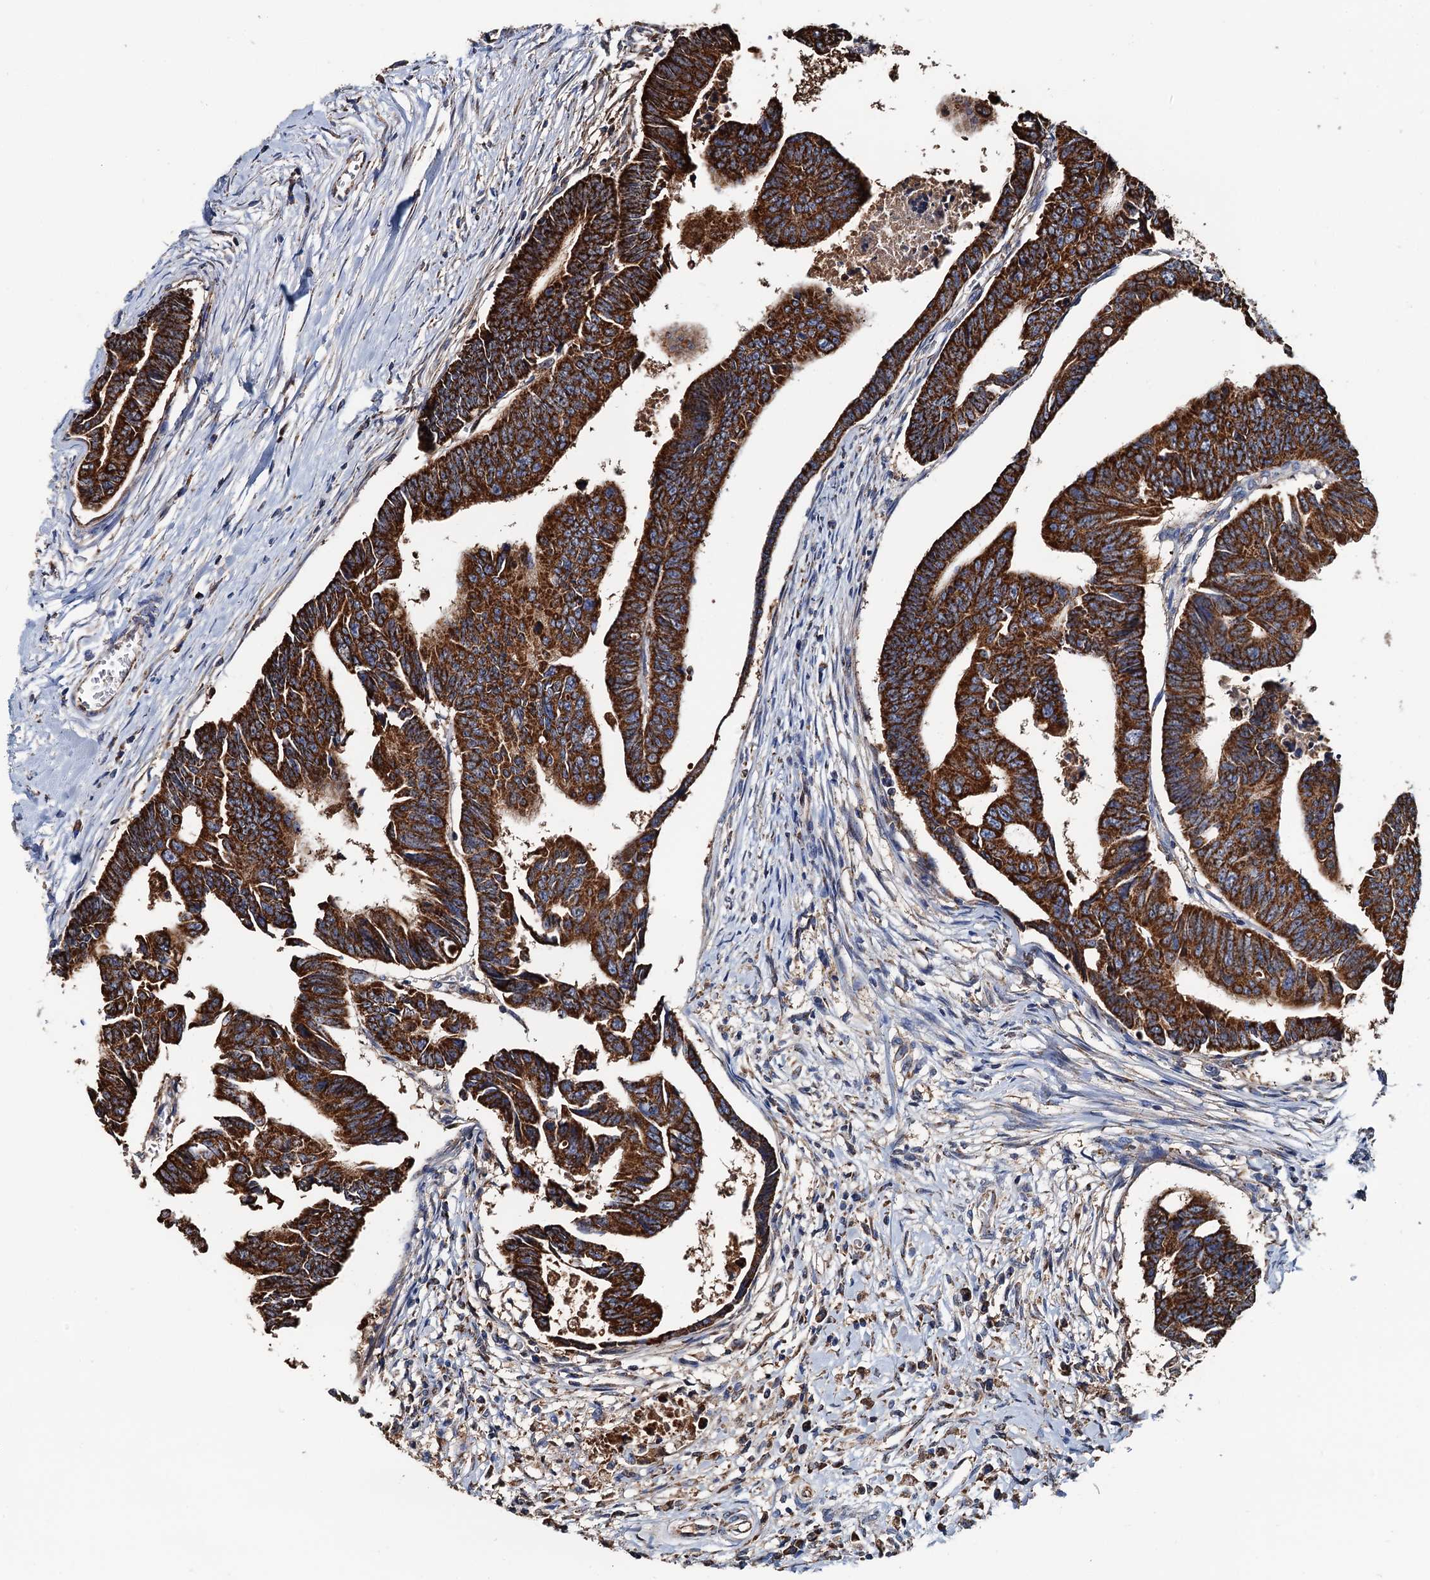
{"staining": {"intensity": "strong", "quantity": ">75%", "location": "cytoplasmic/membranous"}, "tissue": "colorectal cancer", "cell_type": "Tumor cells", "image_type": "cancer", "snomed": [{"axis": "morphology", "description": "Adenocarcinoma, NOS"}, {"axis": "topography", "description": "Rectum"}], "caption": "An image showing strong cytoplasmic/membranous staining in about >75% of tumor cells in colorectal adenocarcinoma, as visualized by brown immunohistochemical staining.", "gene": "AAGAB", "patient": {"sex": "female", "age": 65}}